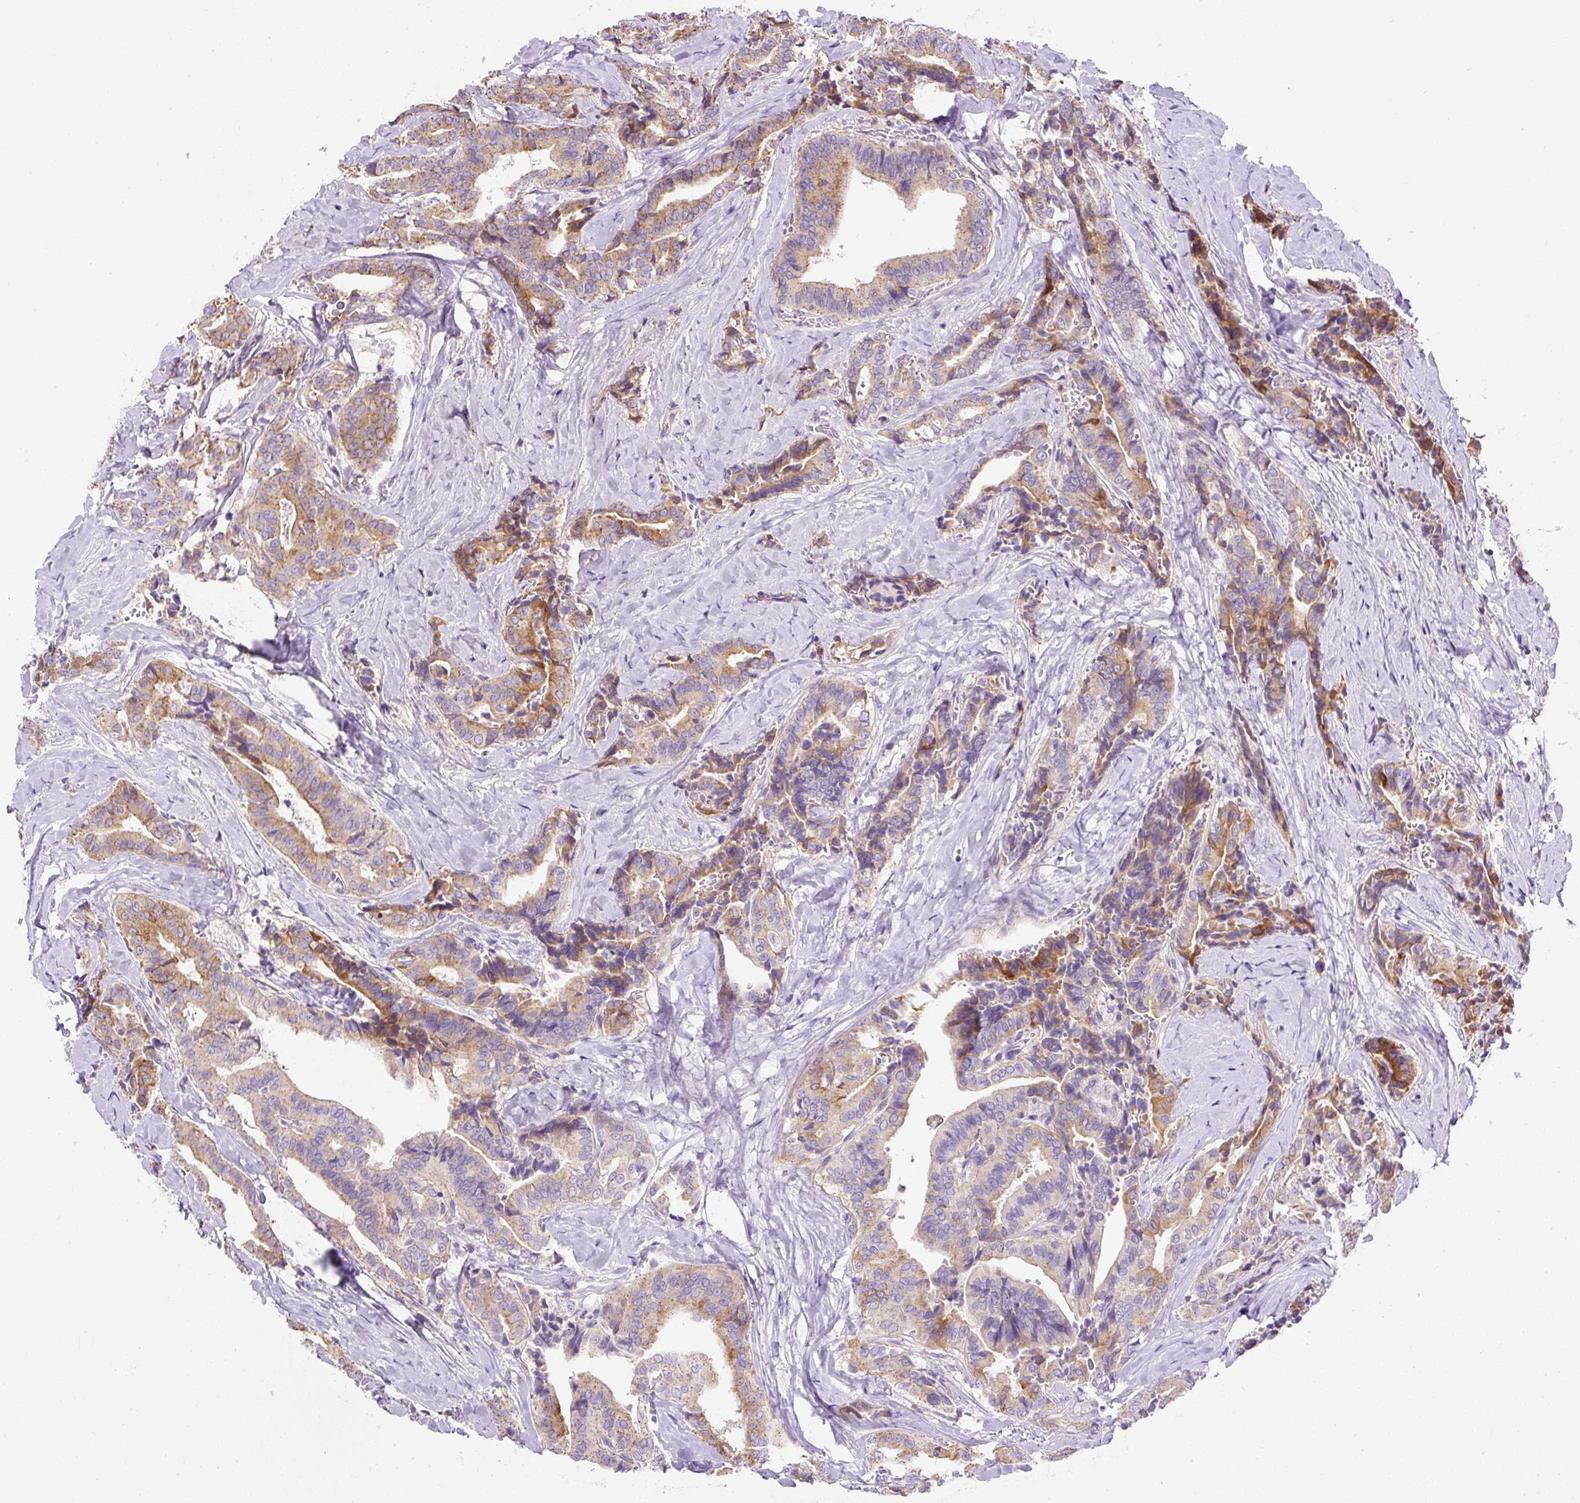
{"staining": {"intensity": "moderate", "quantity": "25%-75%", "location": "cytoplasmic/membranous"}, "tissue": "thyroid cancer", "cell_type": "Tumor cells", "image_type": "cancer", "snomed": [{"axis": "morphology", "description": "Papillary adenocarcinoma, NOS"}, {"axis": "topography", "description": "Thyroid gland"}], "caption": "An IHC photomicrograph of tumor tissue is shown. Protein staining in brown shows moderate cytoplasmic/membranous positivity in thyroid papillary adenocarcinoma within tumor cells.", "gene": "CFAP47", "patient": {"sex": "male", "age": 61}}